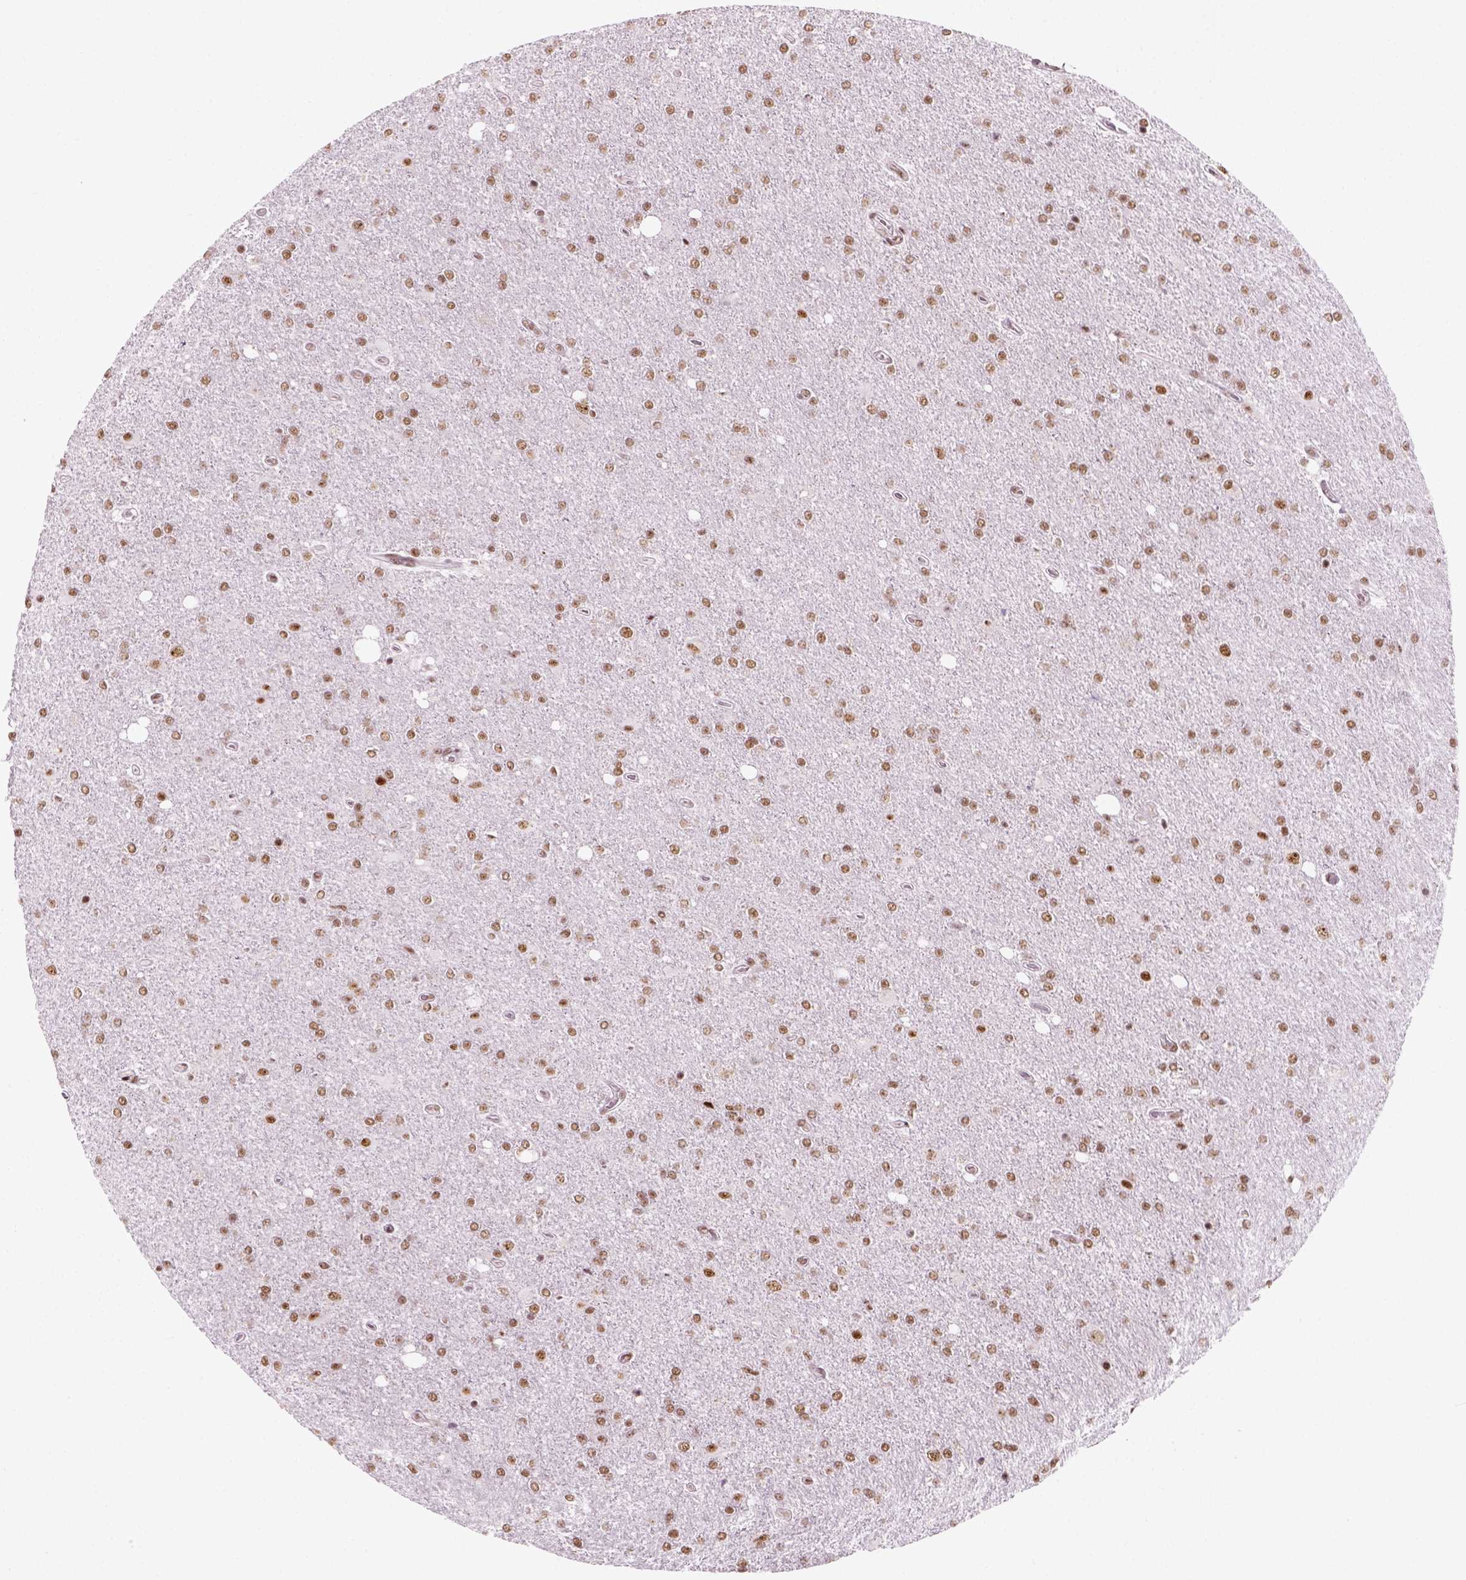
{"staining": {"intensity": "moderate", "quantity": ">75%", "location": "nuclear"}, "tissue": "glioma", "cell_type": "Tumor cells", "image_type": "cancer", "snomed": [{"axis": "morphology", "description": "Glioma, malignant, High grade"}, {"axis": "topography", "description": "Cerebral cortex"}], "caption": "Malignant glioma (high-grade) stained with a protein marker displays moderate staining in tumor cells.", "gene": "GTF2F1", "patient": {"sex": "male", "age": 70}}